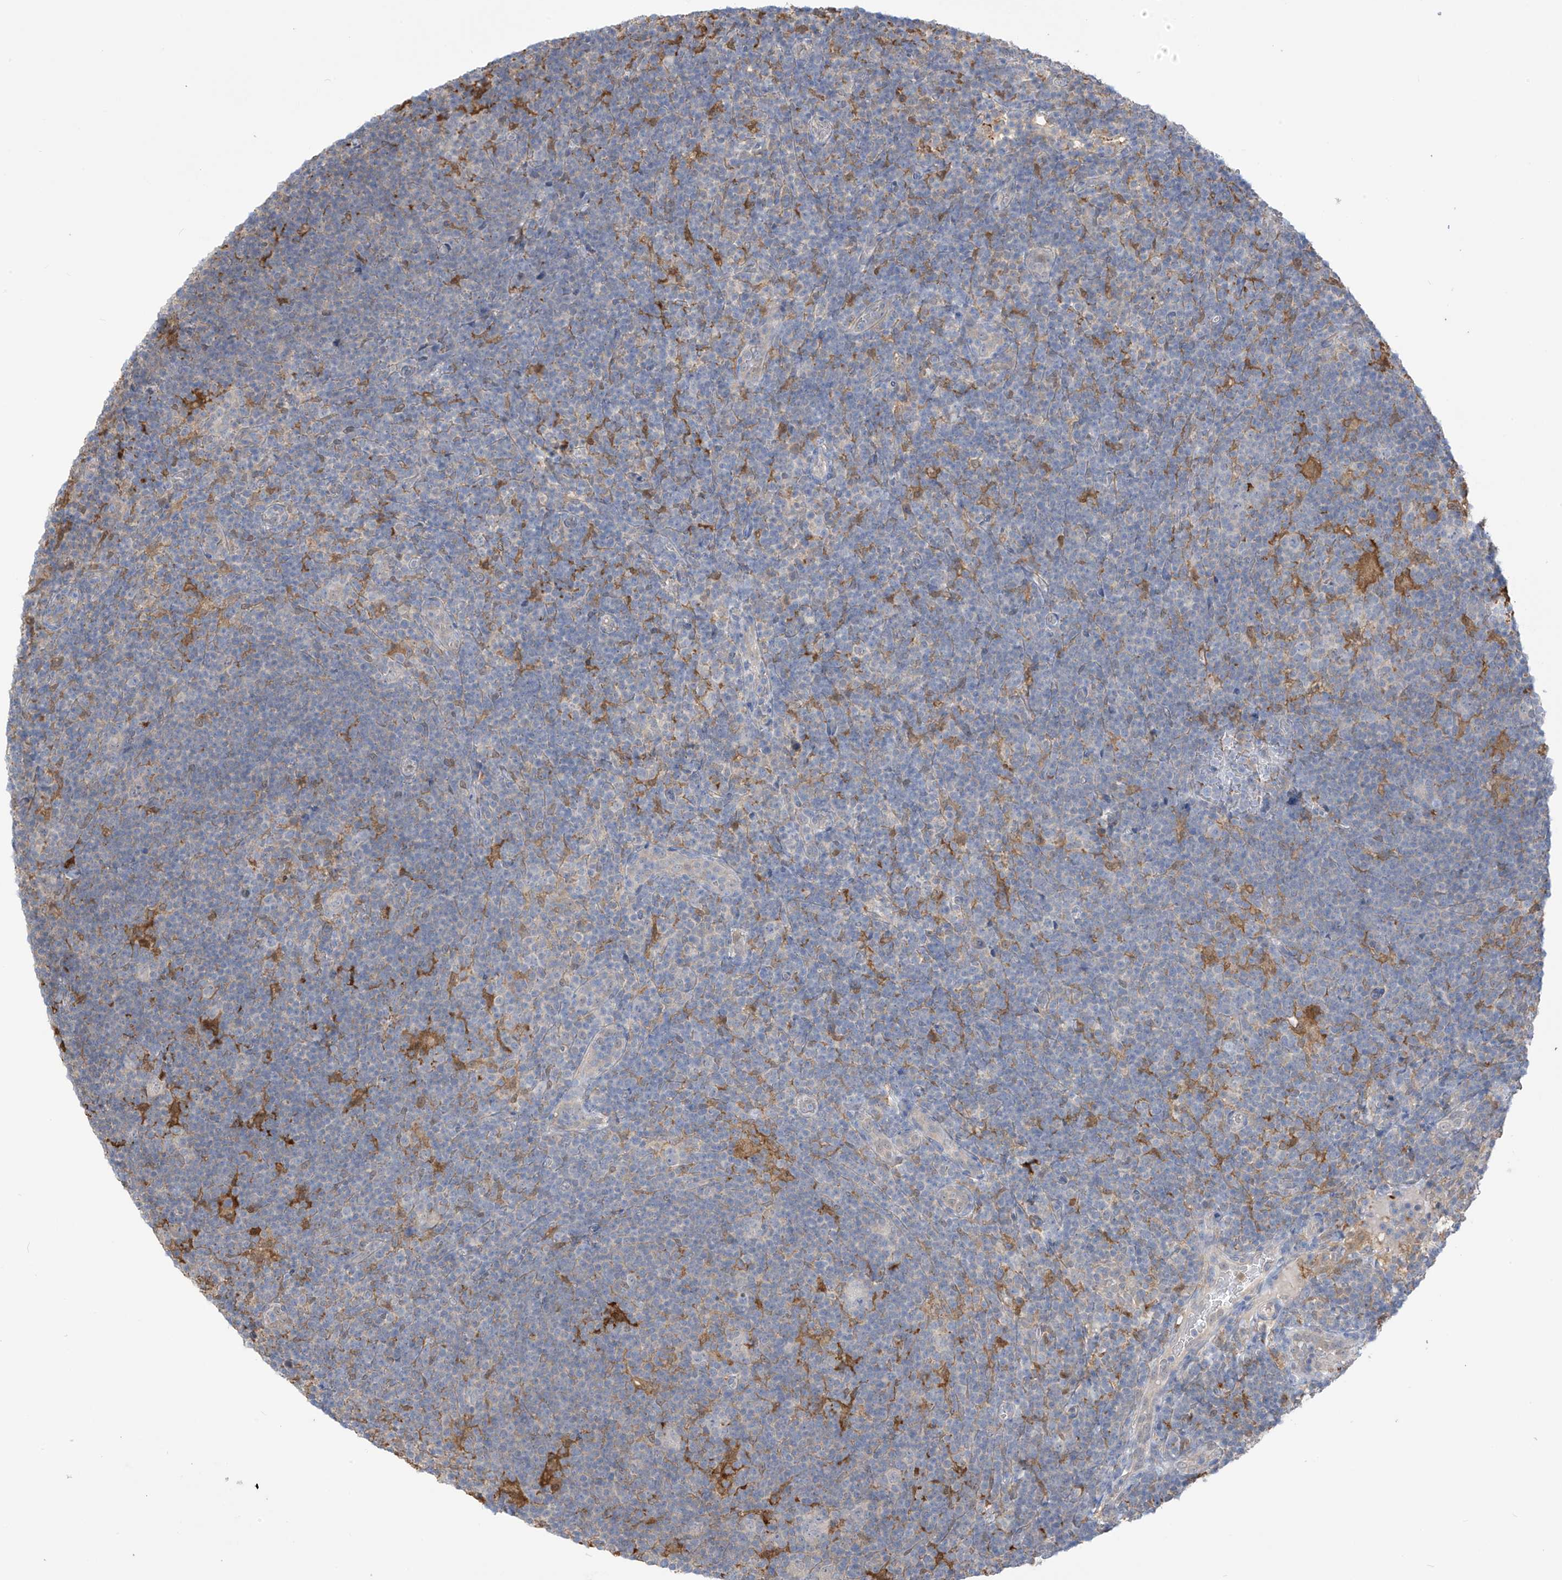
{"staining": {"intensity": "negative", "quantity": "none", "location": "none"}, "tissue": "lymphoma", "cell_type": "Tumor cells", "image_type": "cancer", "snomed": [{"axis": "morphology", "description": "Hodgkin's disease, NOS"}, {"axis": "topography", "description": "Lymph node"}], "caption": "A micrograph of Hodgkin's disease stained for a protein reveals no brown staining in tumor cells.", "gene": "IDH1", "patient": {"sex": "female", "age": 57}}